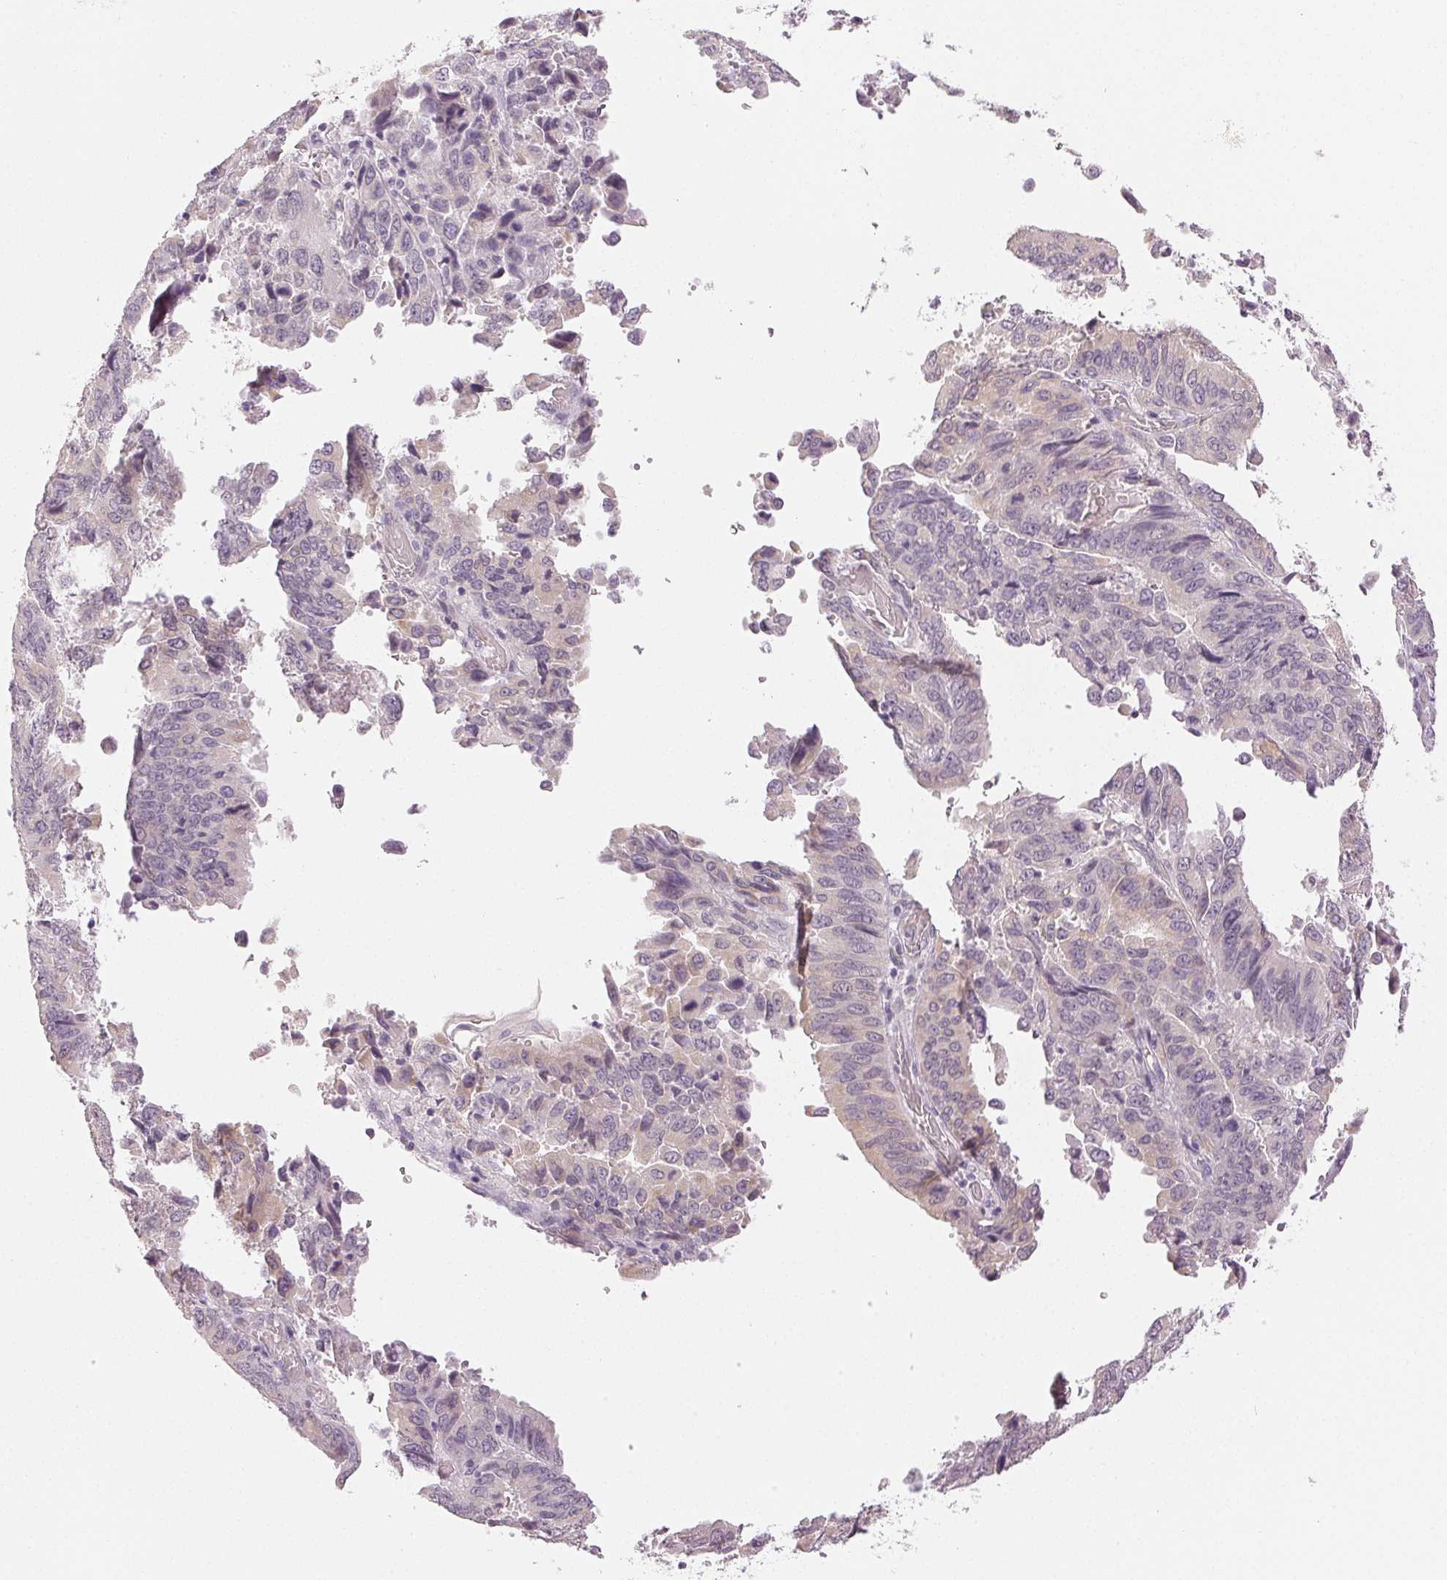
{"staining": {"intensity": "negative", "quantity": "none", "location": "none"}, "tissue": "stomach cancer", "cell_type": "Tumor cells", "image_type": "cancer", "snomed": [{"axis": "morphology", "description": "Adenocarcinoma, NOS"}, {"axis": "topography", "description": "Stomach, upper"}], "caption": "This is an immunohistochemistry photomicrograph of human adenocarcinoma (stomach). There is no expression in tumor cells.", "gene": "MAP1LC3A", "patient": {"sex": "male", "age": 74}}